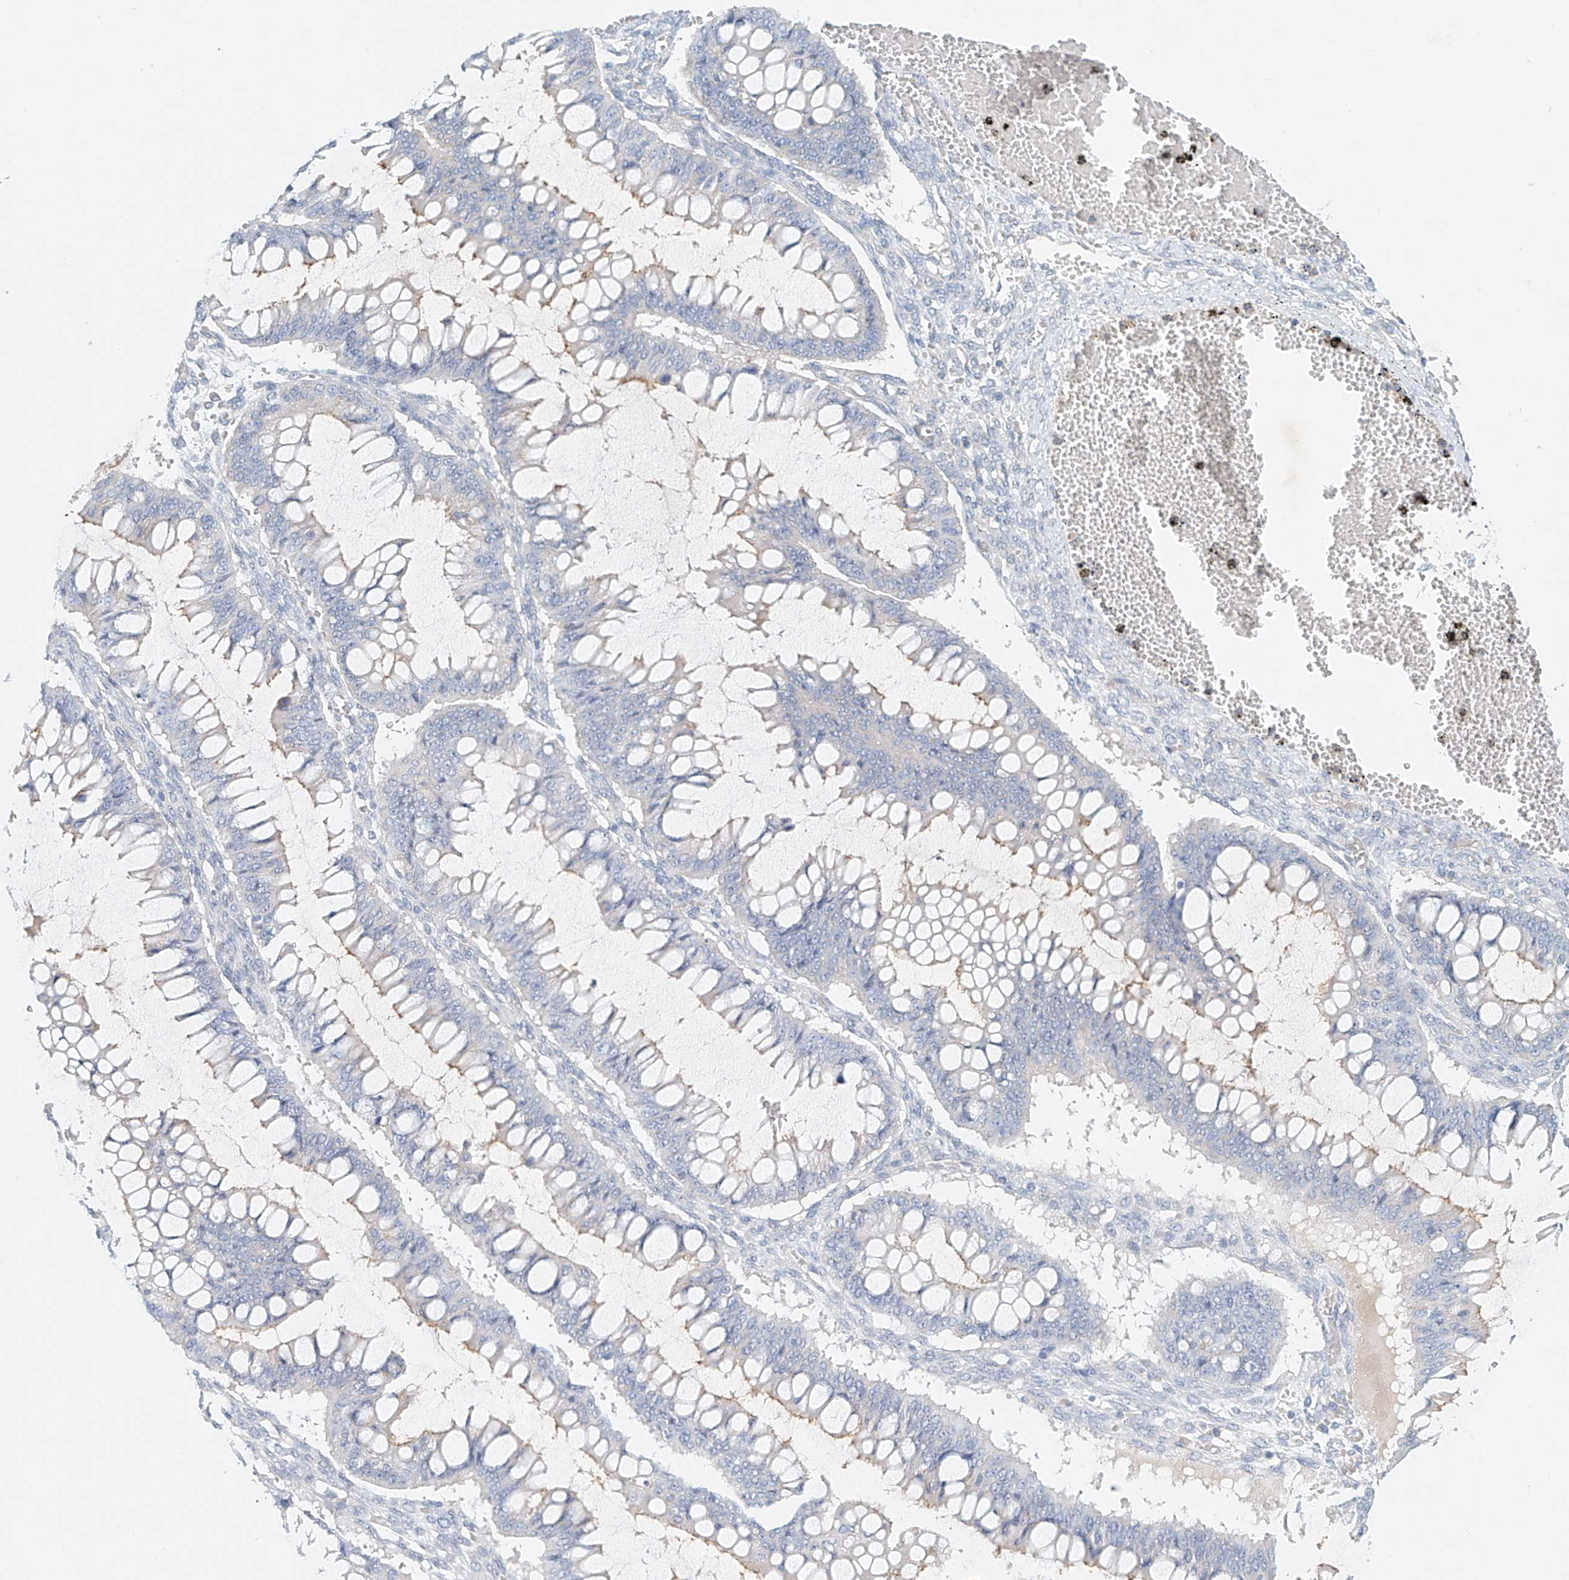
{"staining": {"intensity": "moderate", "quantity": "<25%", "location": "cytoplasmic/membranous"}, "tissue": "ovarian cancer", "cell_type": "Tumor cells", "image_type": "cancer", "snomed": [{"axis": "morphology", "description": "Cystadenocarcinoma, mucinous, NOS"}, {"axis": "topography", "description": "Ovary"}], "caption": "Immunohistochemical staining of ovarian mucinous cystadenocarcinoma shows low levels of moderate cytoplasmic/membranous protein staining in approximately <25% of tumor cells.", "gene": "FRYL", "patient": {"sex": "female", "age": 73}}